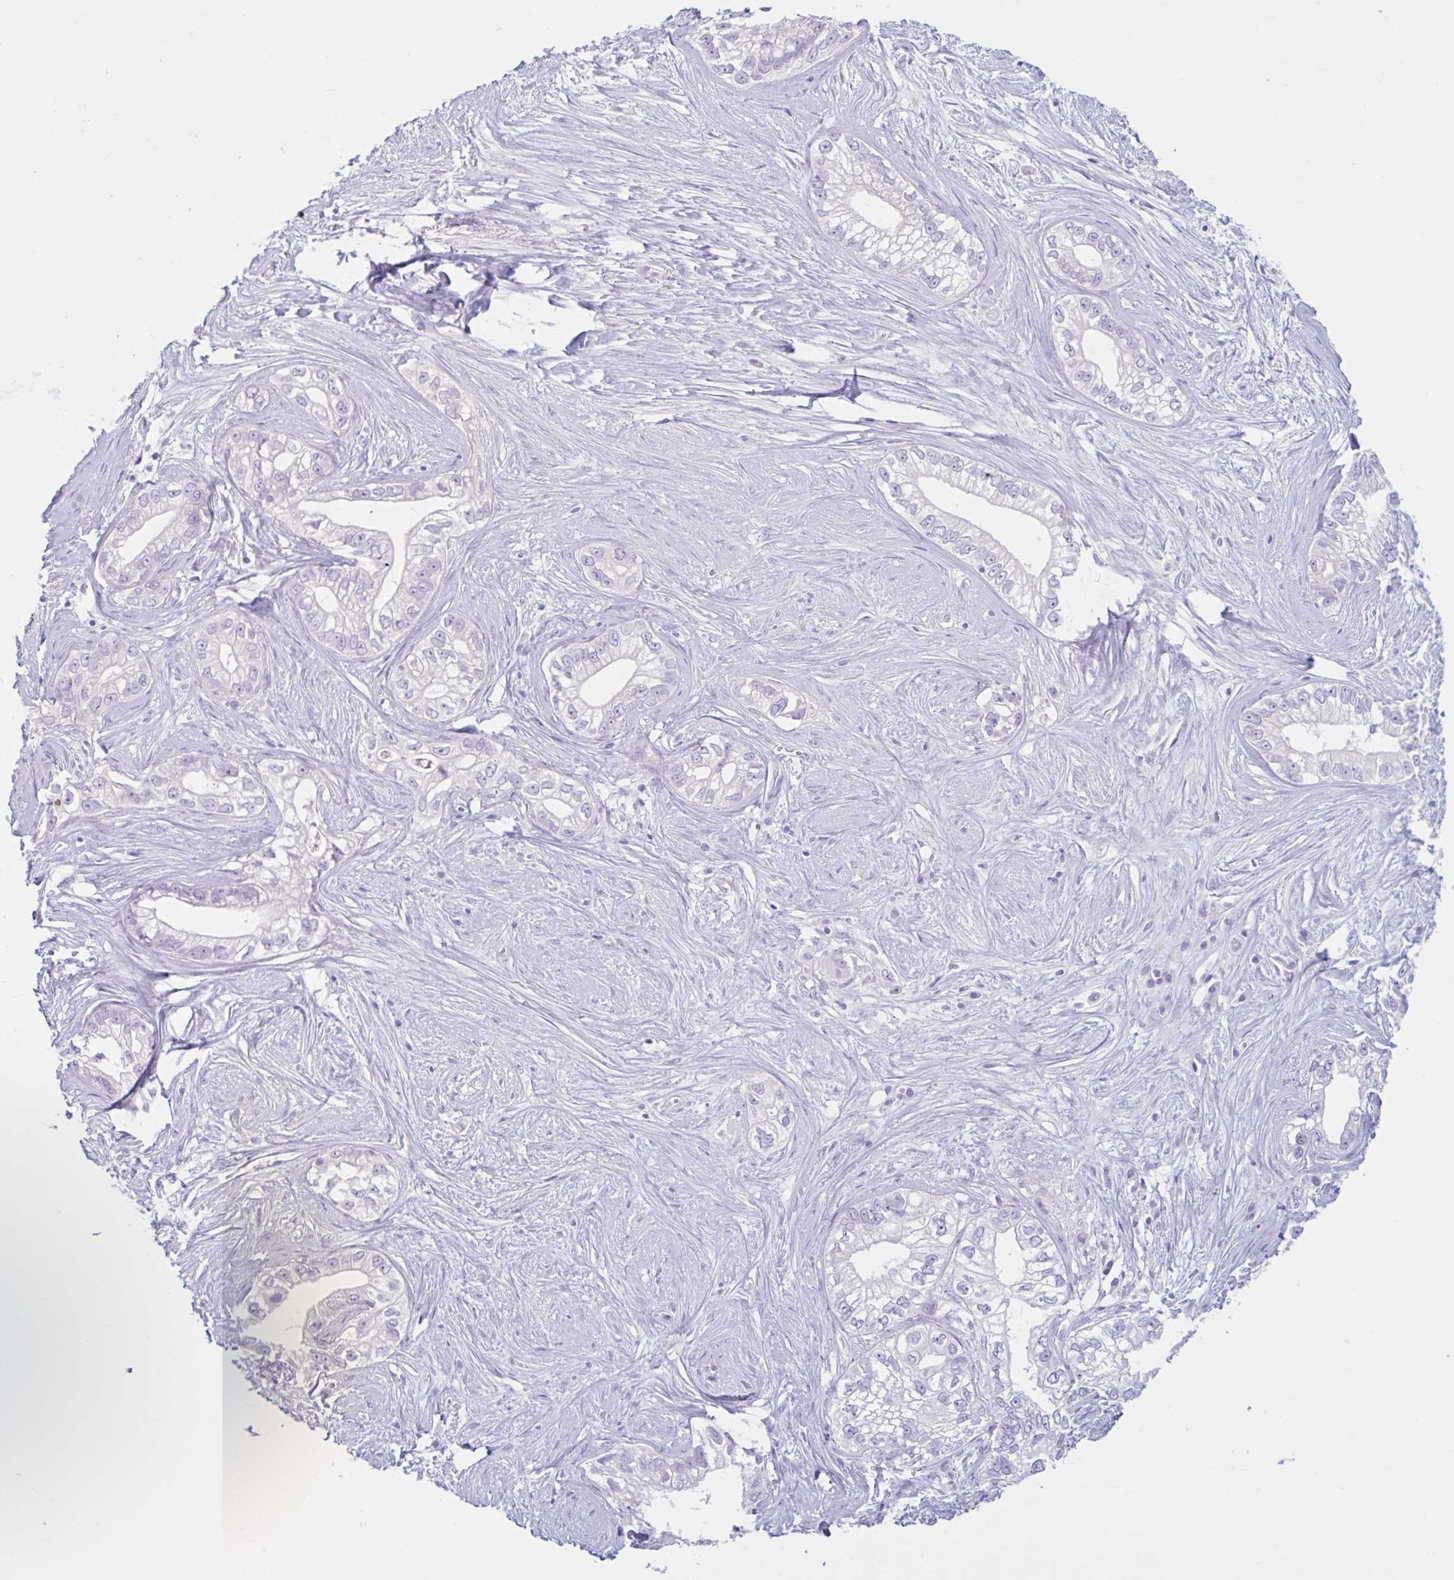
{"staining": {"intensity": "negative", "quantity": "none", "location": "none"}, "tissue": "pancreatic cancer", "cell_type": "Tumor cells", "image_type": "cancer", "snomed": [{"axis": "morphology", "description": "Adenocarcinoma, NOS"}, {"axis": "topography", "description": "Pancreas"}], "caption": "Image shows no protein positivity in tumor cells of pancreatic adenocarcinoma tissue. Brightfield microscopy of immunohistochemistry (IHC) stained with DAB (3,3'-diaminobenzidine) (brown) and hematoxylin (blue), captured at high magnification.", "gene": "CEP120", "patient": {"sex": "male", "age": 70}}